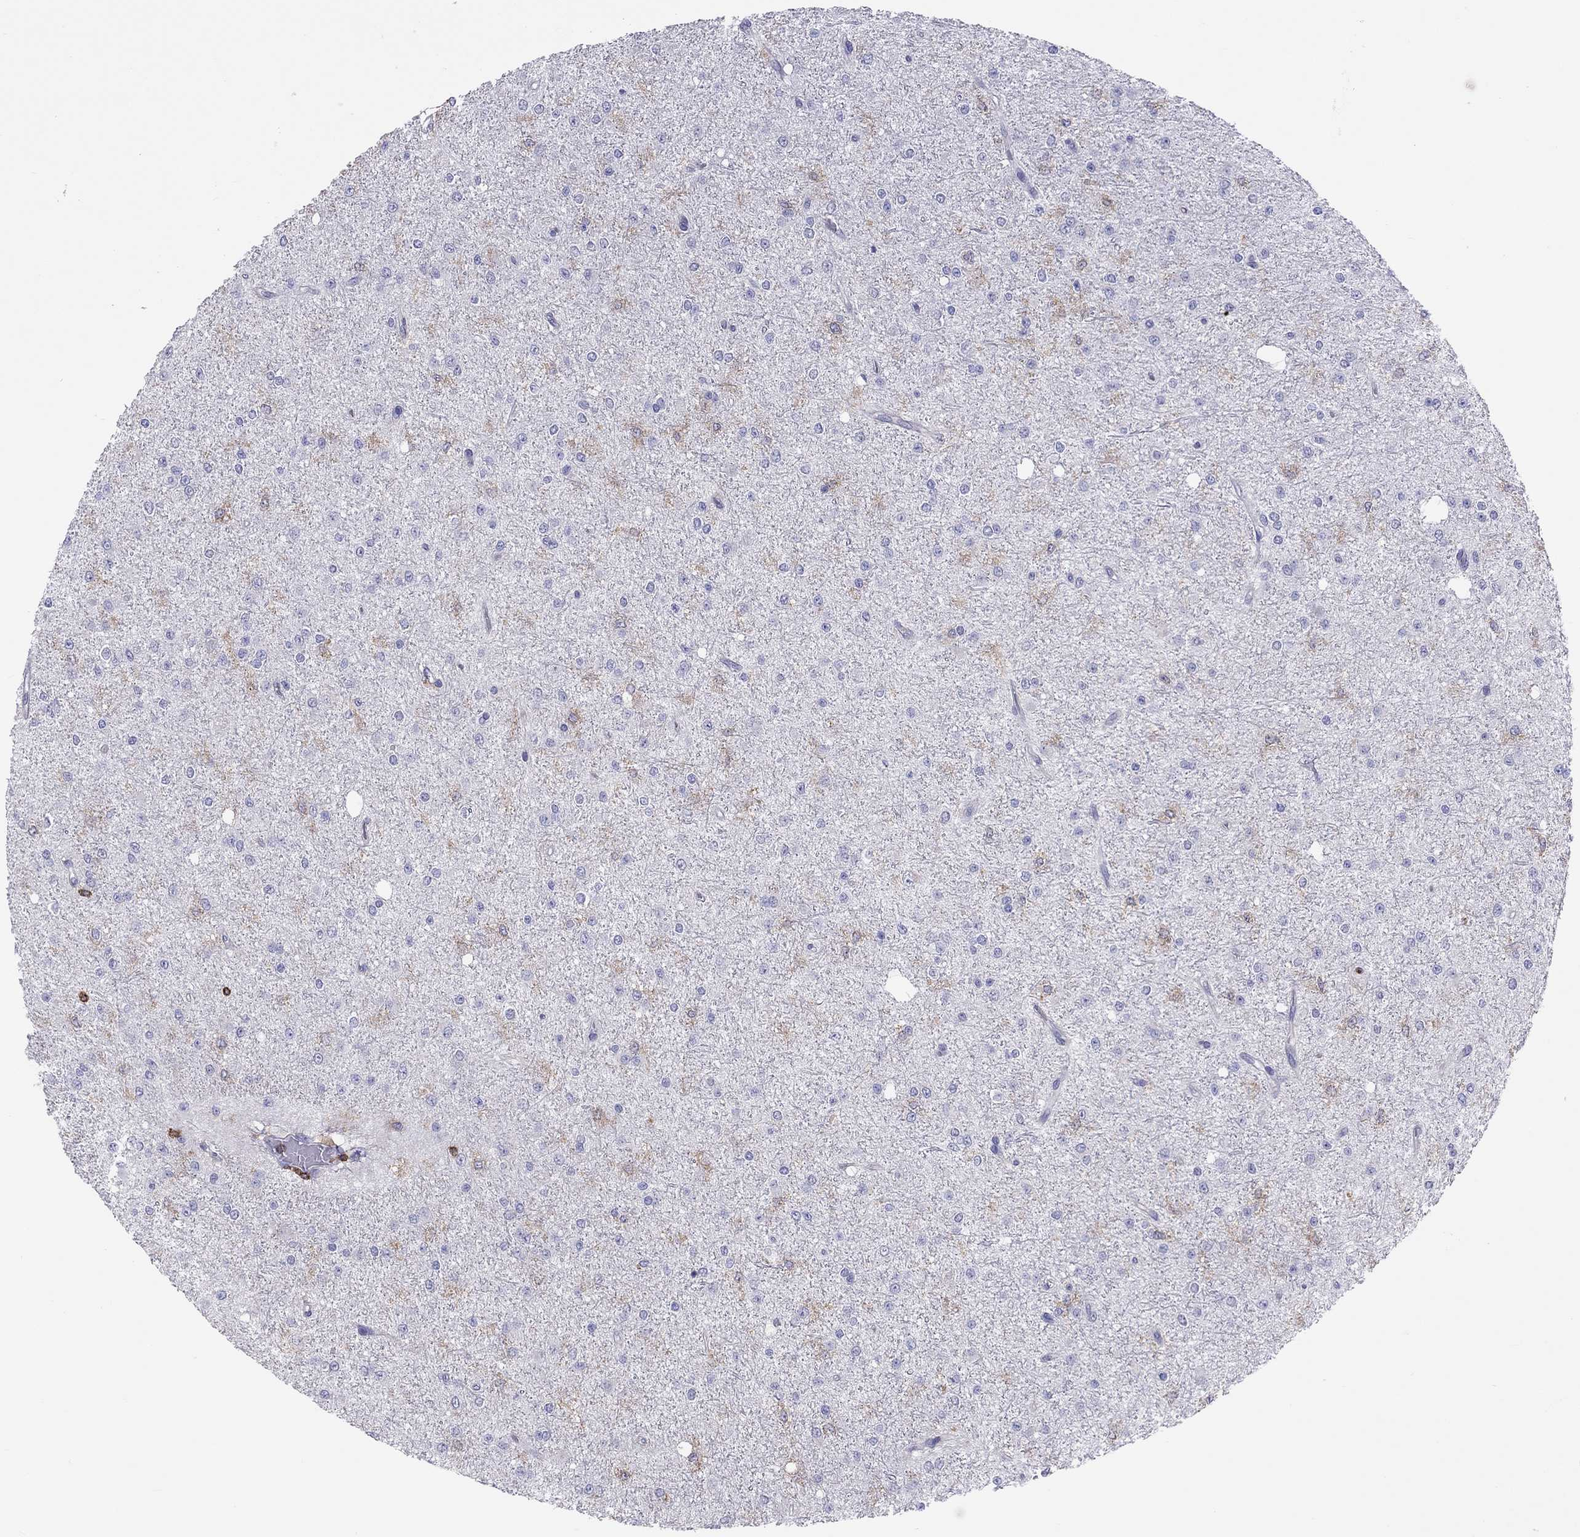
{"staining": {"intensity": "negative", "quantity": "none", "location": "none"}, "tissue": "glioma", "cell_type": "Tumor cells", "image_type": "cancer", "snomed": [{"axis": "morphology", "description": "Glioma, malignant, Low grade"}, {"axis": "topography", "description": "Brain"}], "caption": "There is no significant staining in tumor cells of low-grade glioma (malignant).", "gene": "MND1", "patient": {"sex": "male", "age": 27}}